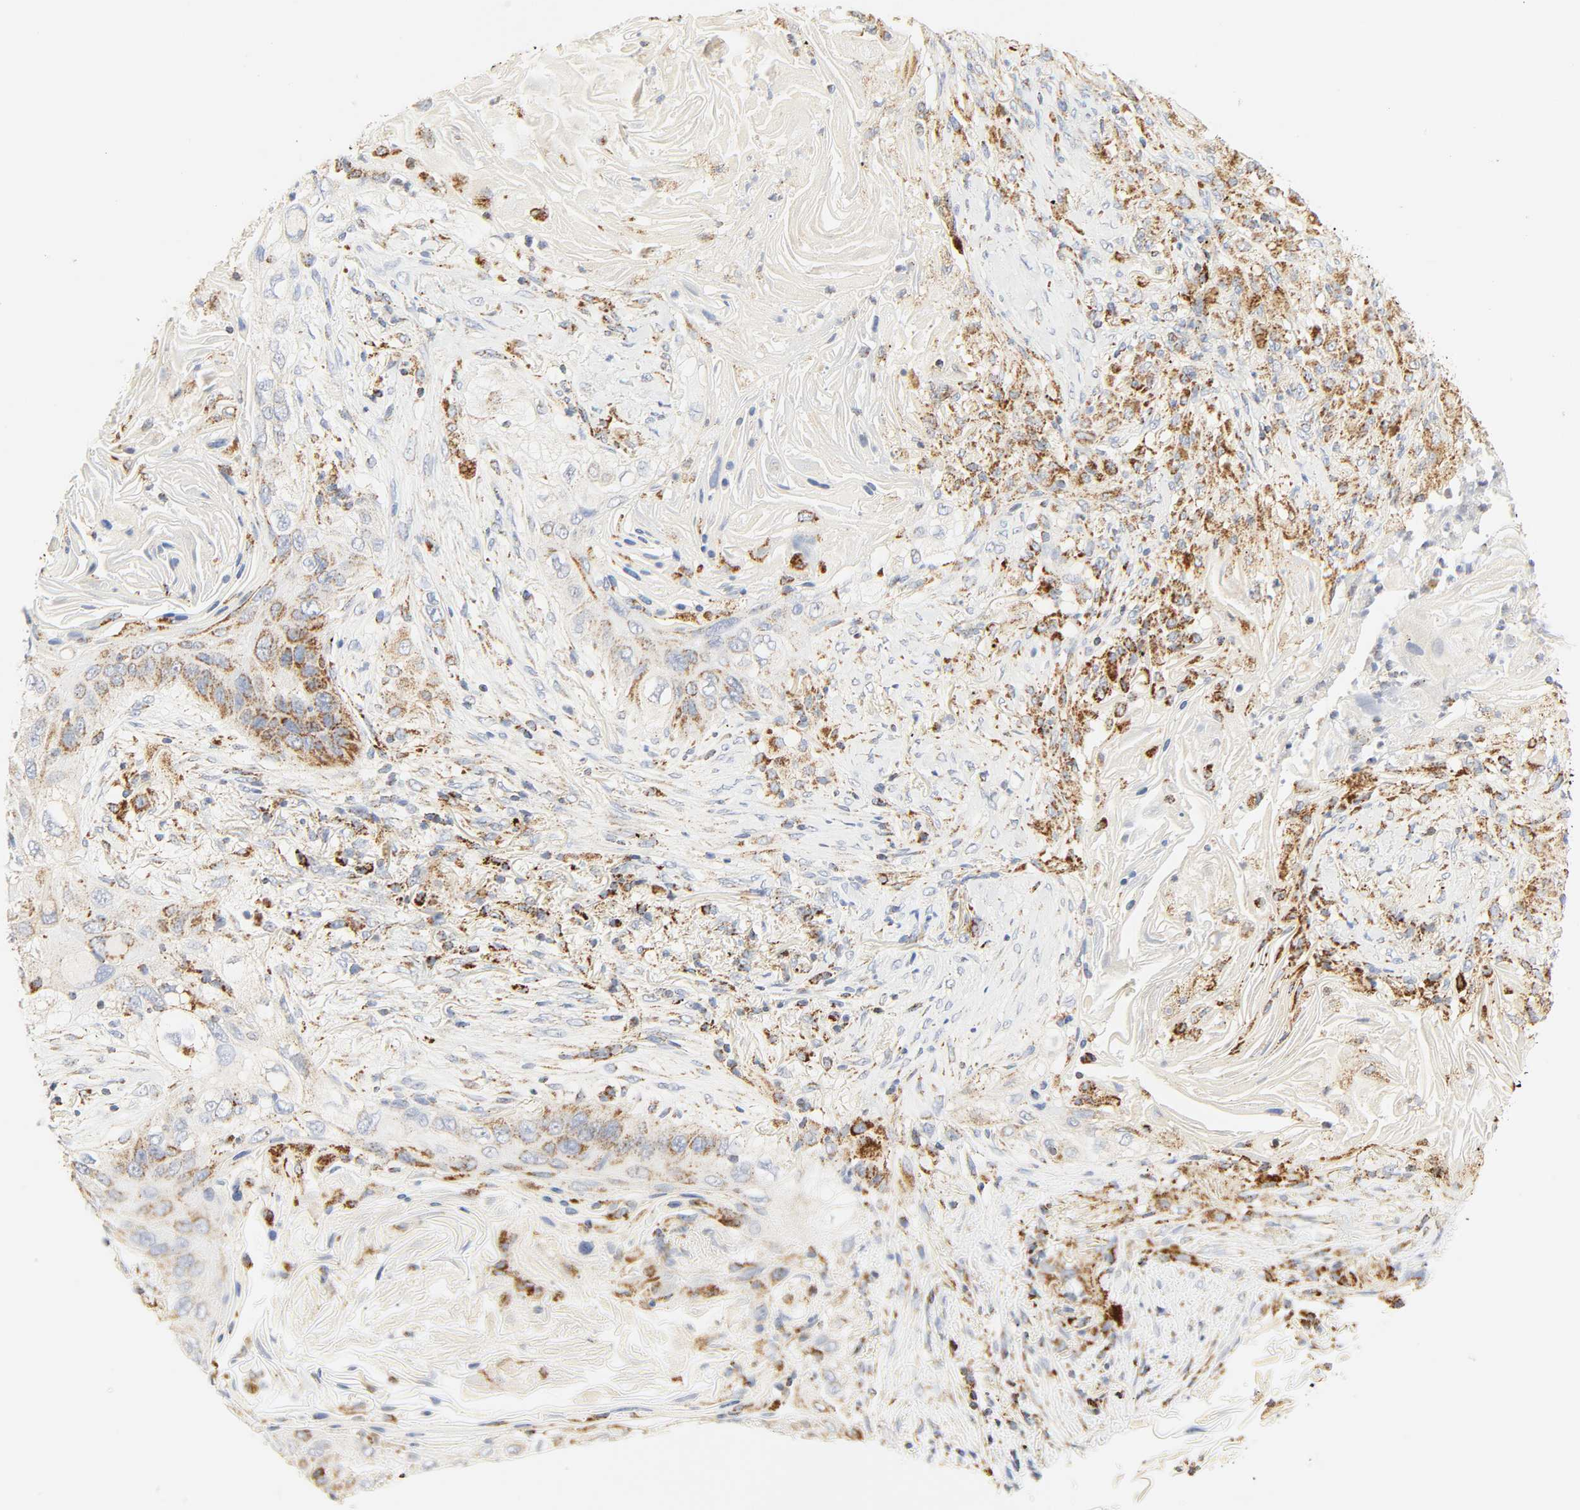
{"staining": {"intensity": "weak", "quantity": "25%-75%", "location": "cytoplasmic/membranous"}, "tissue": "lung cancer", "cell_type": "Tumor cells", "image_type": "cancer", "snomed": [{"axis": "morphology", "description": "Squamous cell carcinoma, NOS"}, {"axis": "topography", "description": "Lung"}], "caption": "High-magnification brightfield microscopy of lung squamous cell carcinoma stained with DAB (3,3'-diaminobenzidine) (brown) and counterstained with hematoxylin (blue). tumor cells exhibit weak cytoplasmic/membranous staining is seen in approximately25%-75% of cells.", "gene": "ACAT1", "patient": {"sex": "female", "age": 67}}